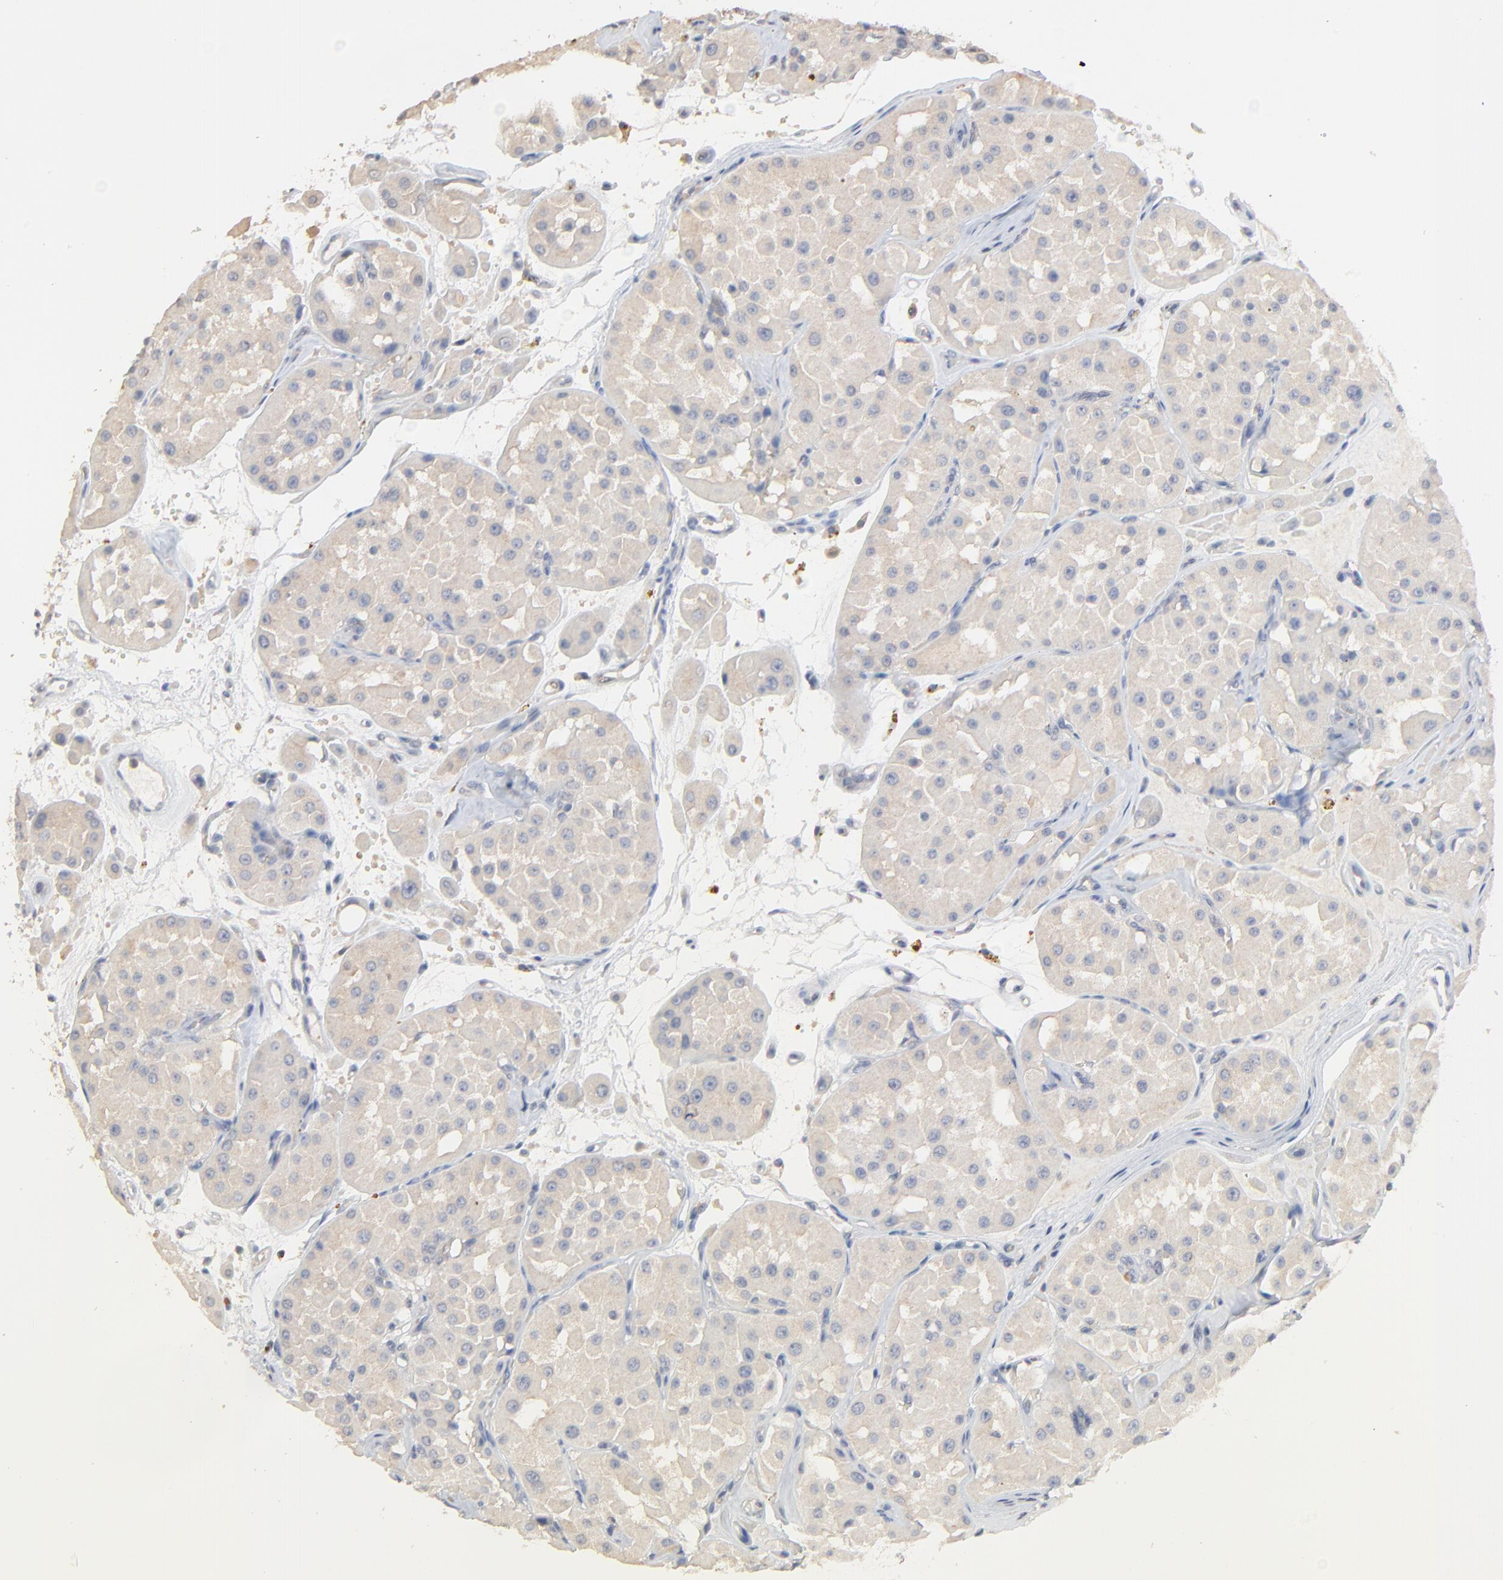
{"staining": {"intensity": "moderate", "quantity": ">75%", "location": "cytoplasmic/membranous"}, "tissue": "renal cancer", "cell_type": "Tumor cells", "image_type": "cancer", "snomed": [{"axis": "morphology", "description": "Adenocarcinoma, uncertain malignant potential"}, {"axis": "topography", "description": "Kidney"}], "caption": "Protein expression analysis of human renal cancer (adenocarcinoma,  uncertain malignant potential) reveals moderate cytoplasmic/membranous expression in about >75% of tumor cells.", "gene": "FANCB", "patient": {"sex": "male", "age": 63}}